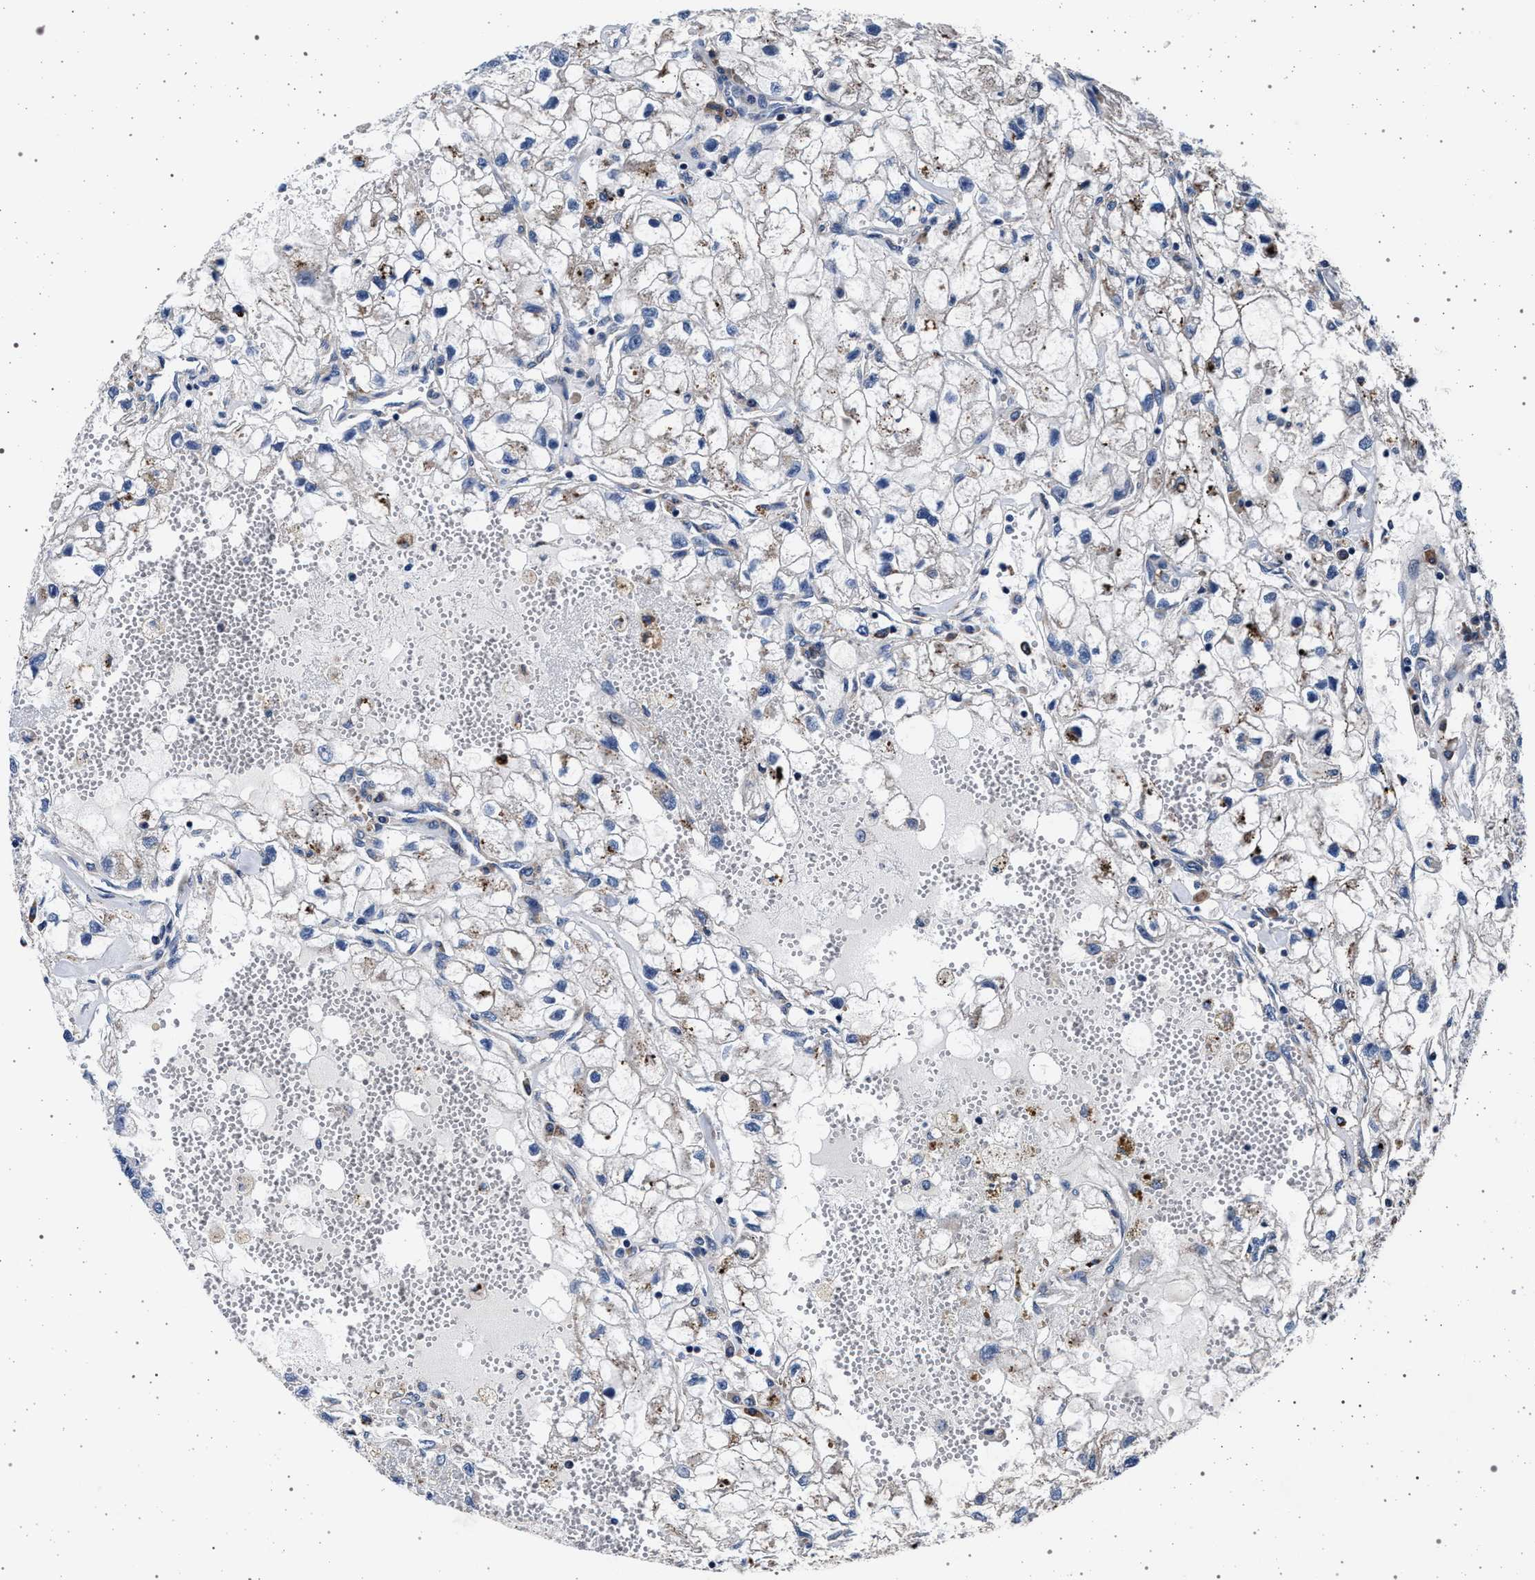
{"staining": {"intensity": "negative", "quantity": "none", "location": "none"}, "tissue": "renal cancer", "cell_type": "Tumor cells", "image_type": "cancer", "snomed": [{"axis": "morphology", "description": "Adenocarcinoma, NOS"}, {"axis": "topography", "description": "Kidney"}], "caption": "Immunohistochemistry (IHC) of adenocarcinoma (renal) exhibits no positivity in tumor cells.", "gene": "KCNK6", "patient": {"sex": "female", "age": 70}}